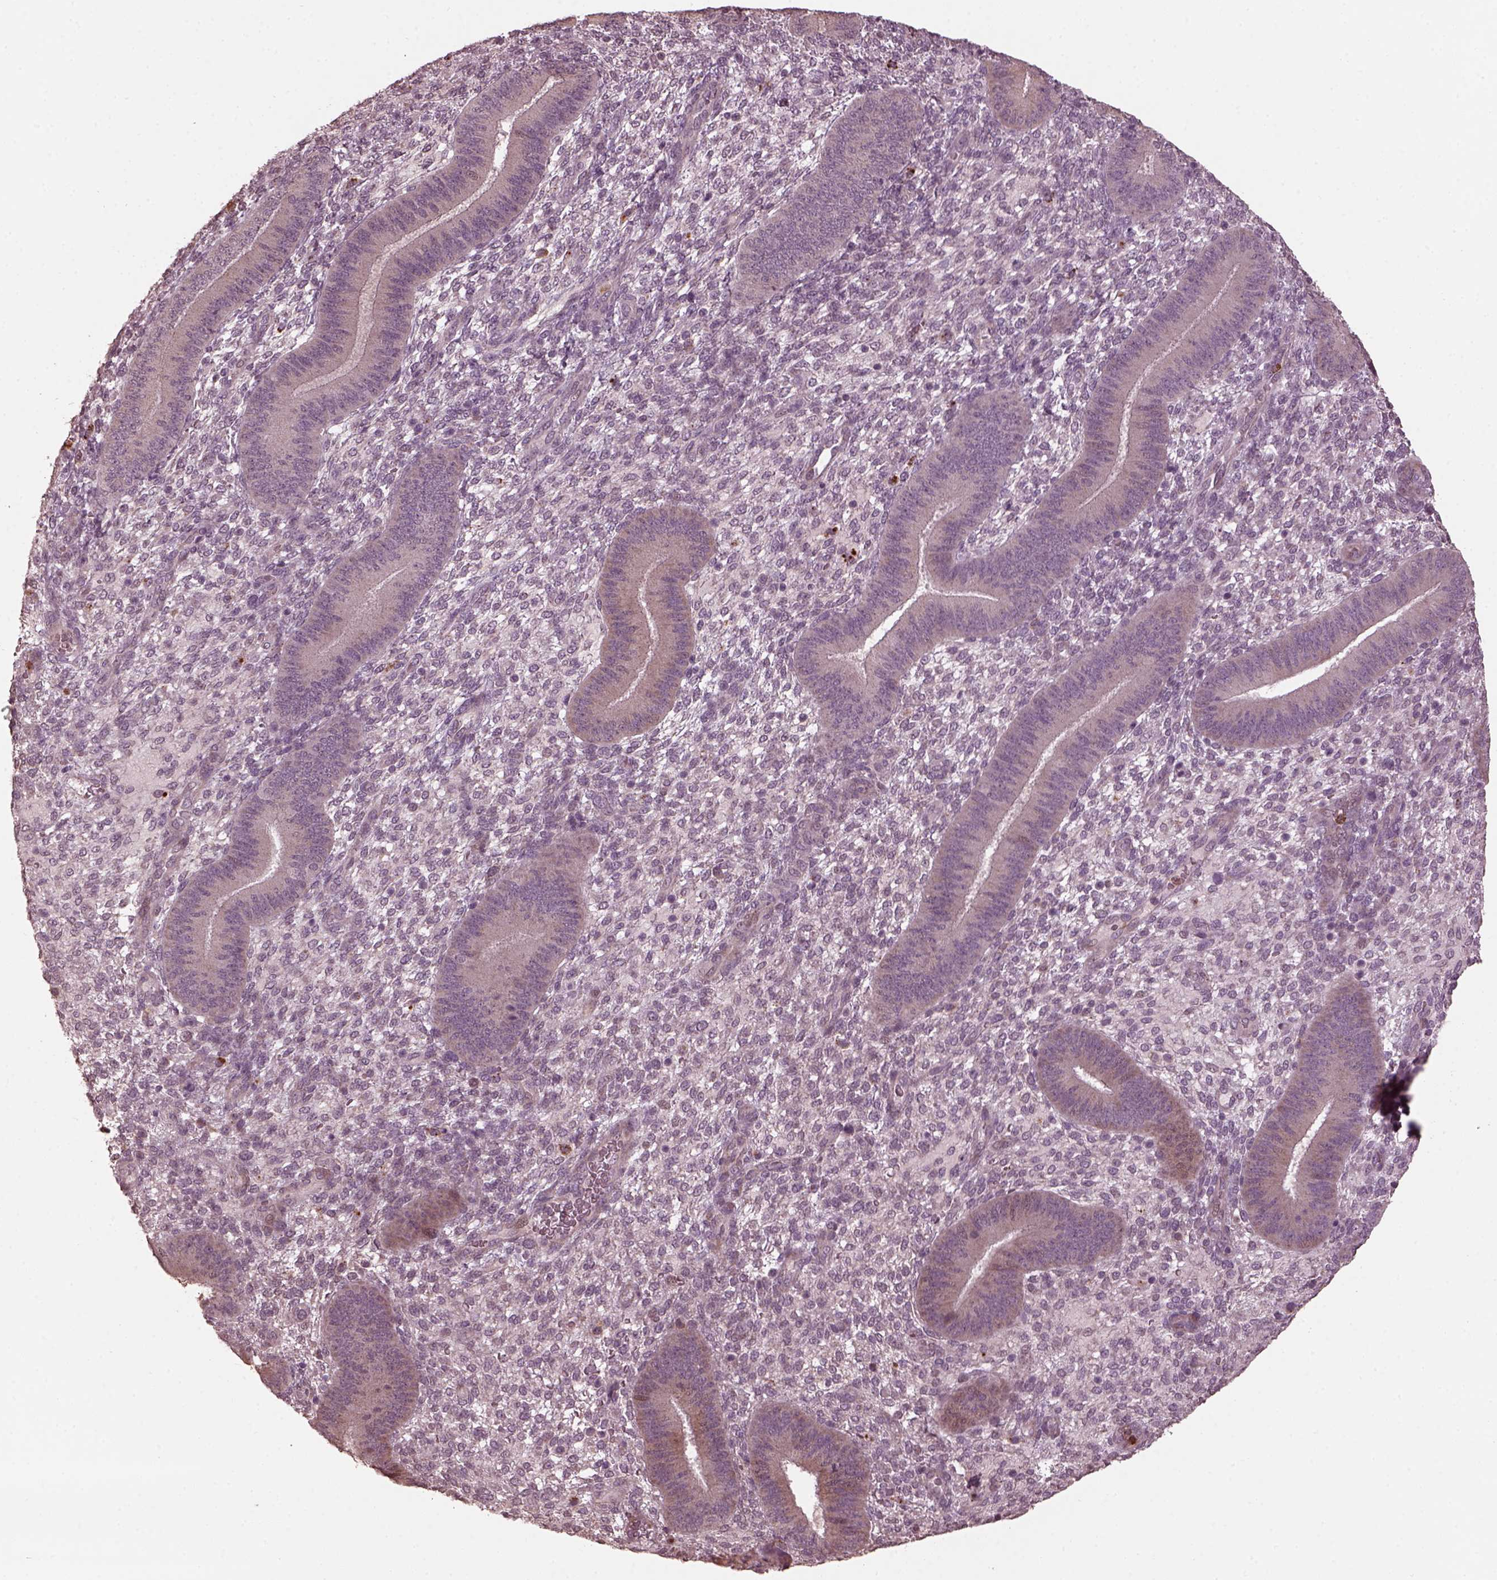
{"staining": {"intensity": "negative", "quantity": "none", "location": "none"}, "tissue": "endometrium", "cell_type": "Cells in endometrial stroma", "image_type": "normal", "snomed": [{"axis": "morphology", "description": "Normal tissue, NOS"}, {"axis": "topography", "description": "Endometrium"}], "caption": "Immunohistochemistry (IHC) photomicrograph of benign human endometrium stained for a protein (brown), which exhibits no staining in cells in endometrial stroma. The staining is performed using DAB brown chromogen with nuclei counter-stained in using hematoxylin.", "gene": "RUFY3", "patient": {"sex": "female", "age": 39}}